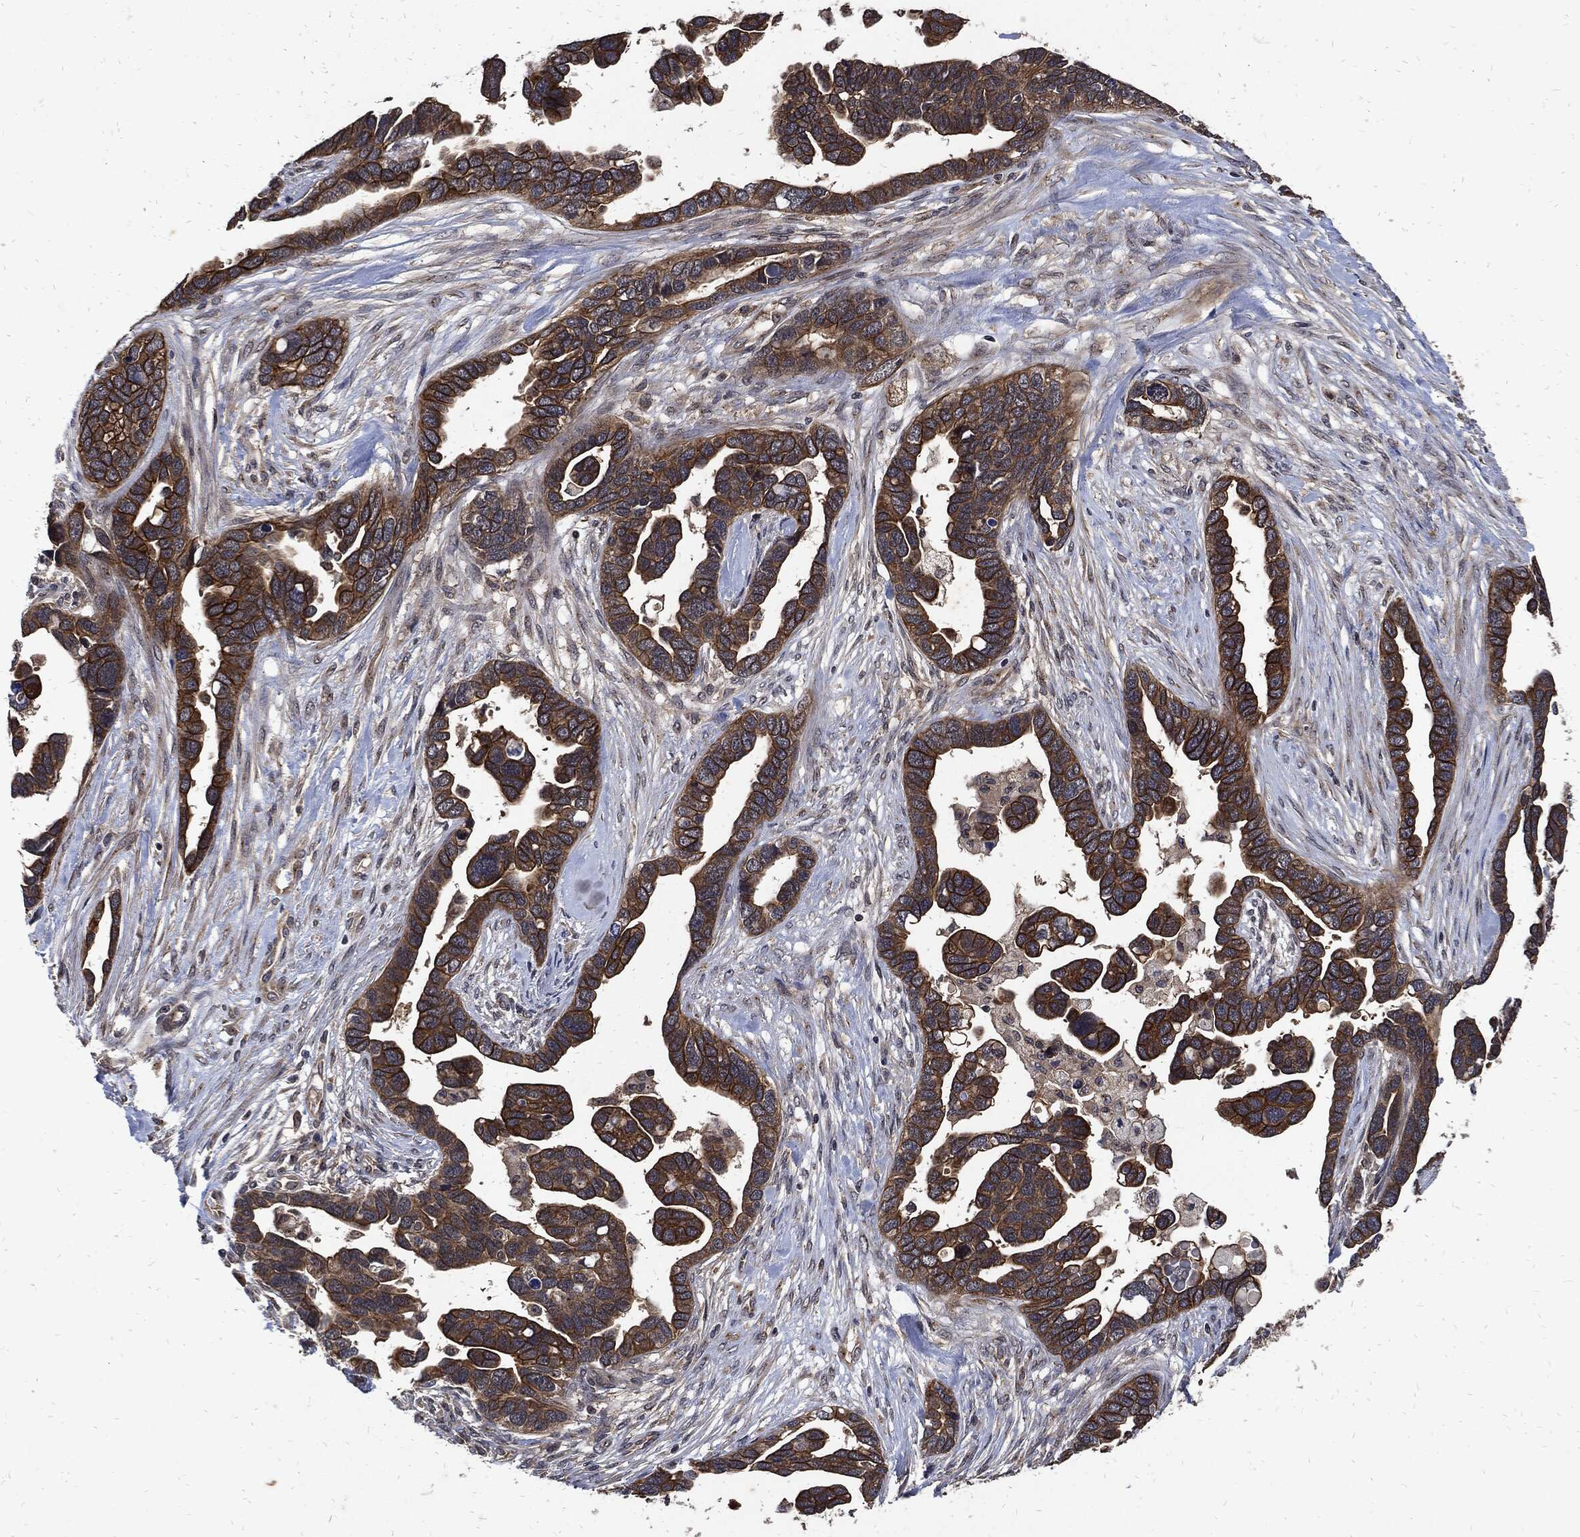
{"staining": {"intensity": "strong", "quantity": ">75%", "location": "cytoplasmic/membranous"}, "tissue": "ovarian cancer", "cell_type": "Tumor cells", "image_type": "cancer", "snomed": [{"axis": "morphology", "description": "Cystadenocarcinoma, serous, NOS"}, {"axis": "topography", "description": "Ovary"}], "caption": "Strong cytoplasmic/membranous protein staining is appreciated in approximately >75% of tumor cells in serous cystadenocarcinoma (ovarian).", "gene": "DCTN1", "patient": {"sex": "female", "age": 54}}